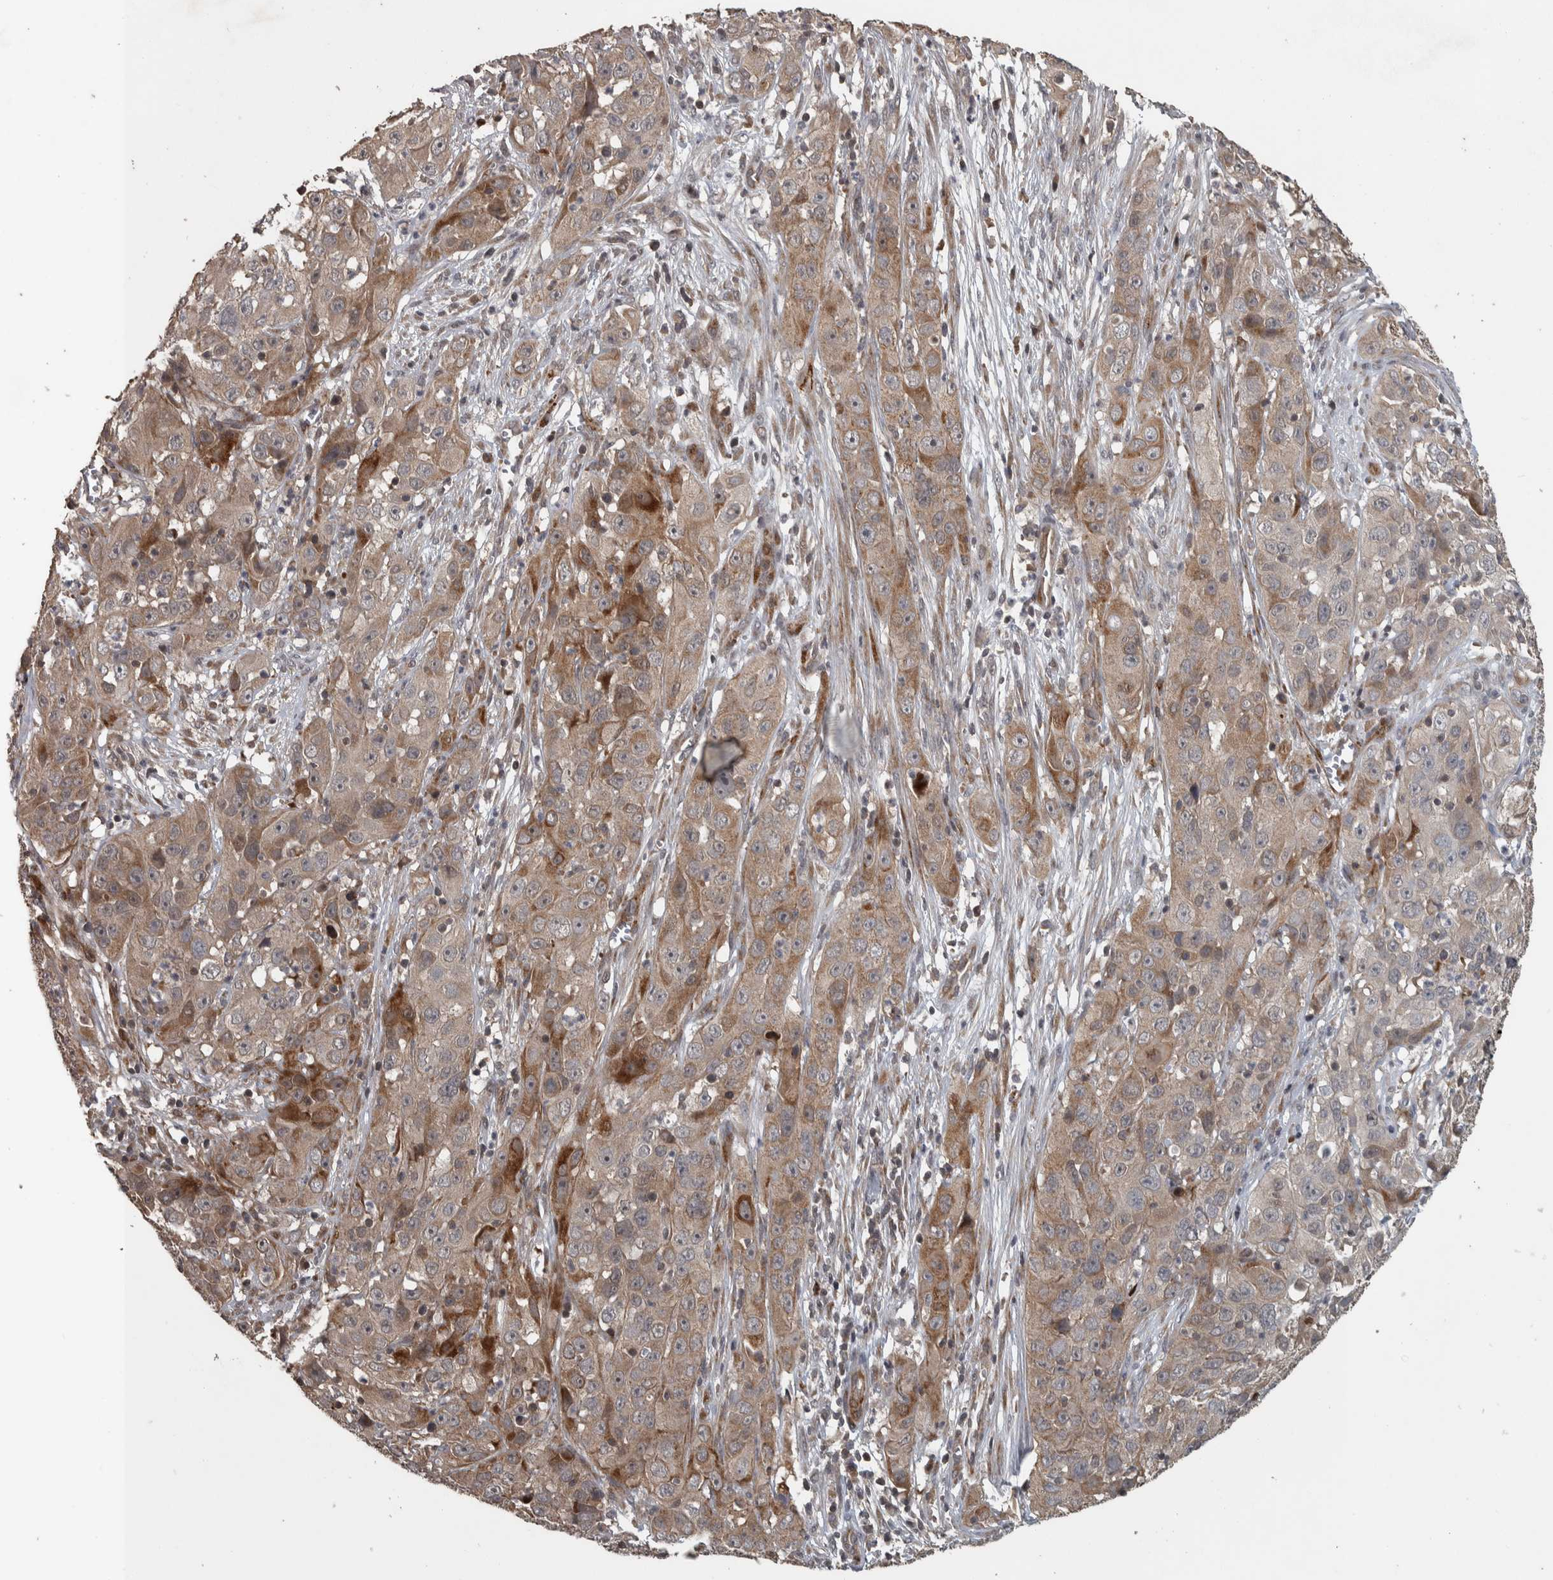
{"staining": {"intensity": "moderate", "quantity": "25%-75%", "location": "cytoplasmic/membranous"}, "tissue": "cervical cancer", "cell_type": "Tumor cells", "image_type": "cancer", "snomed": [{"axis": "morphology", "description": "Squamous cell carcinoma, NOS"}, {"axis": "topography", "description": "Cervix"}], "caption": "Protein expression by IHC displays moderate cytoplasmic/membranous positivity in about 25%-75% of tumor cells in squamous cell carcinoma (cervical). (DAB (3,3'-diaminobenzidine) IHC with brightfield microscopy, high magnification).", "gene": "ERAL1", "patient": {"sex": "female", "age": 32}}